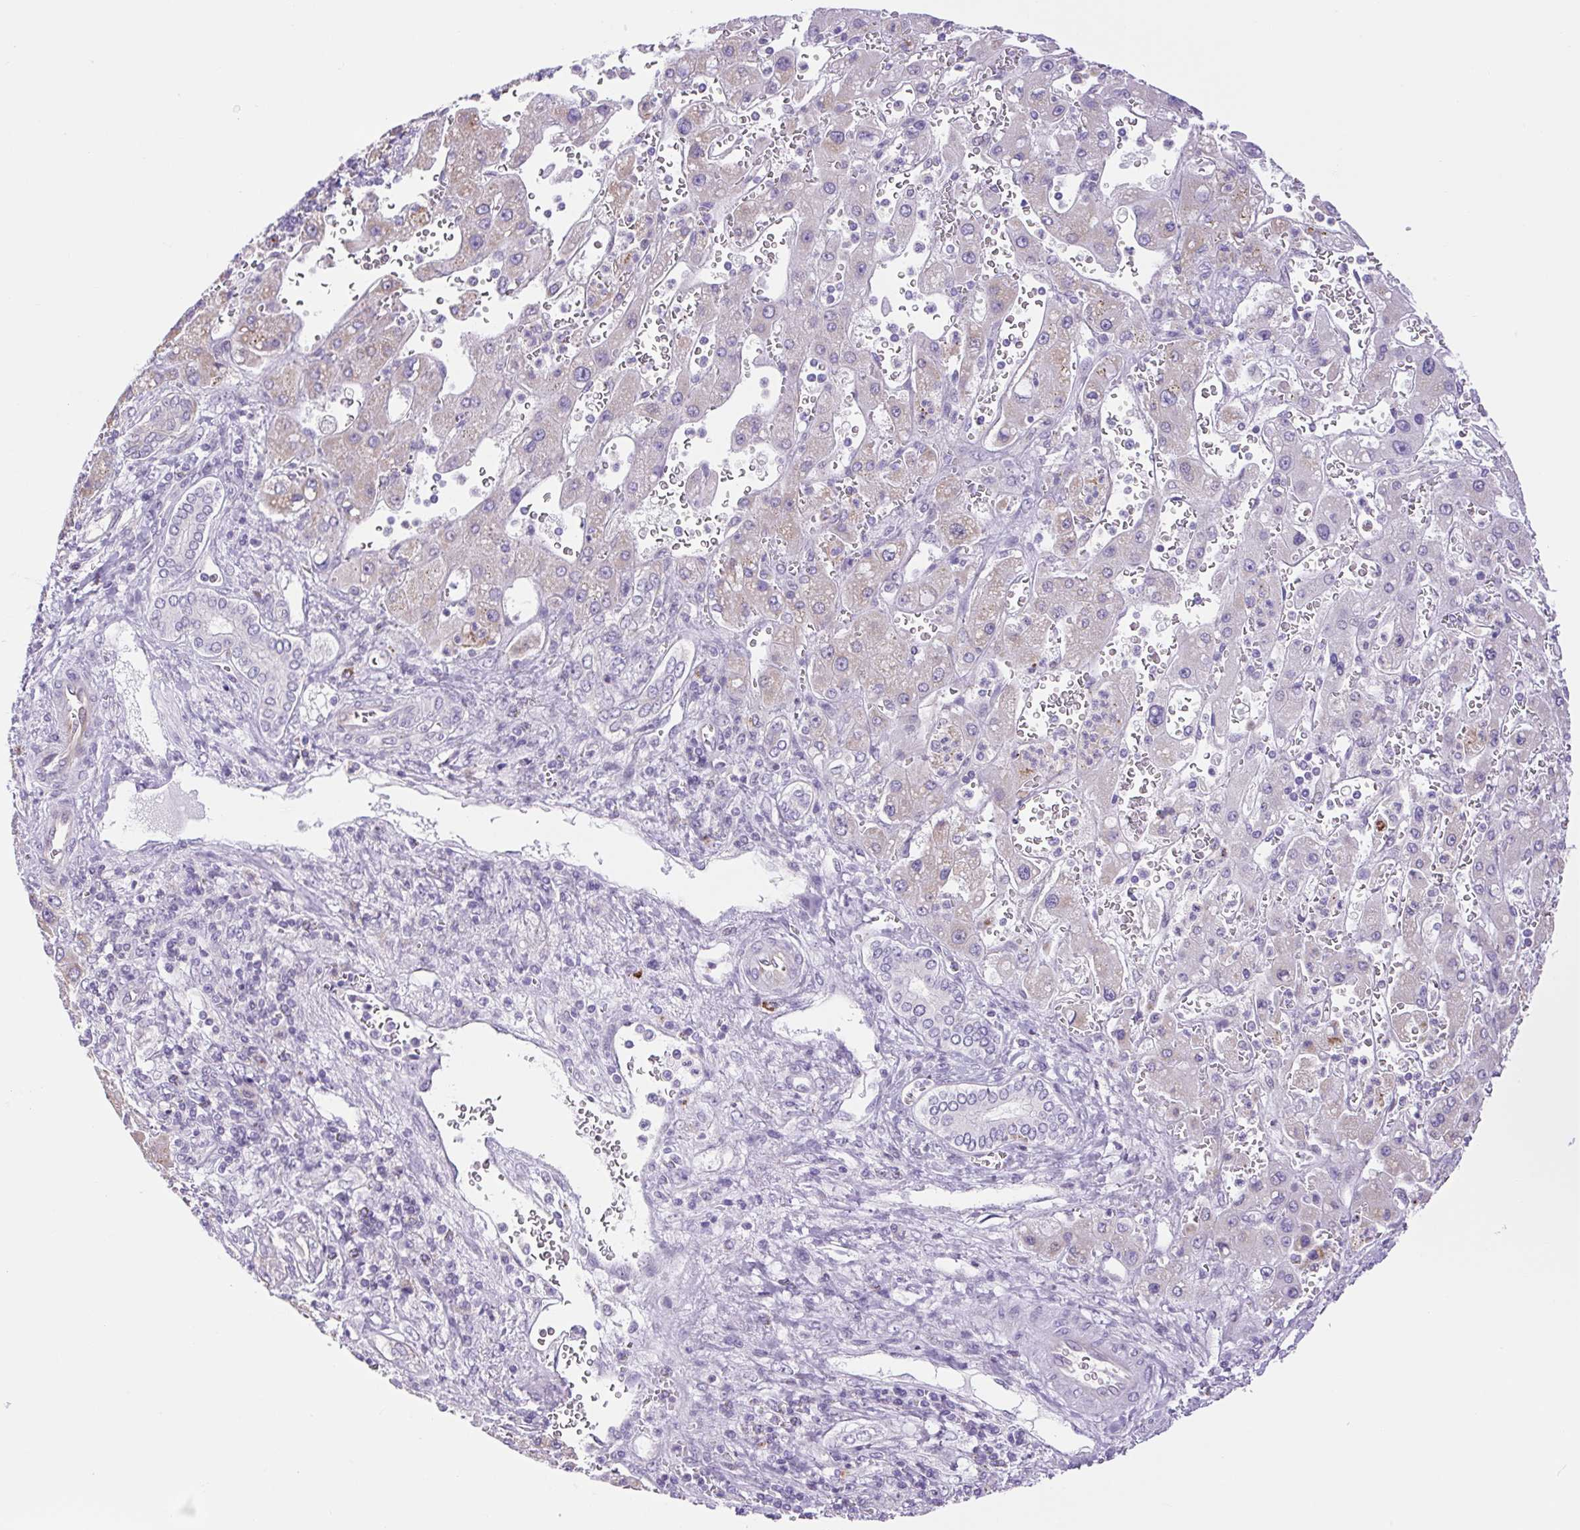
{"staining": {"intensity": "weak", "quantity": "<25%", "location": "cytoplasmic/membranous"}, "tissue": "liver cancer", "cell_type": "Tumor cells", "image_type": "cancer", "snomed": [{"axis": "morphology", "description": "Carcinoma, Hepatocellular, NOS"}, {"axis": "topography", "description": "Liver"}], "caption": "Immunohistochemical staining of liver cancer shows no significant staining in tumor cells.", "gene": "FAM177B", "patient": {"sex": "female", "age": 73}}